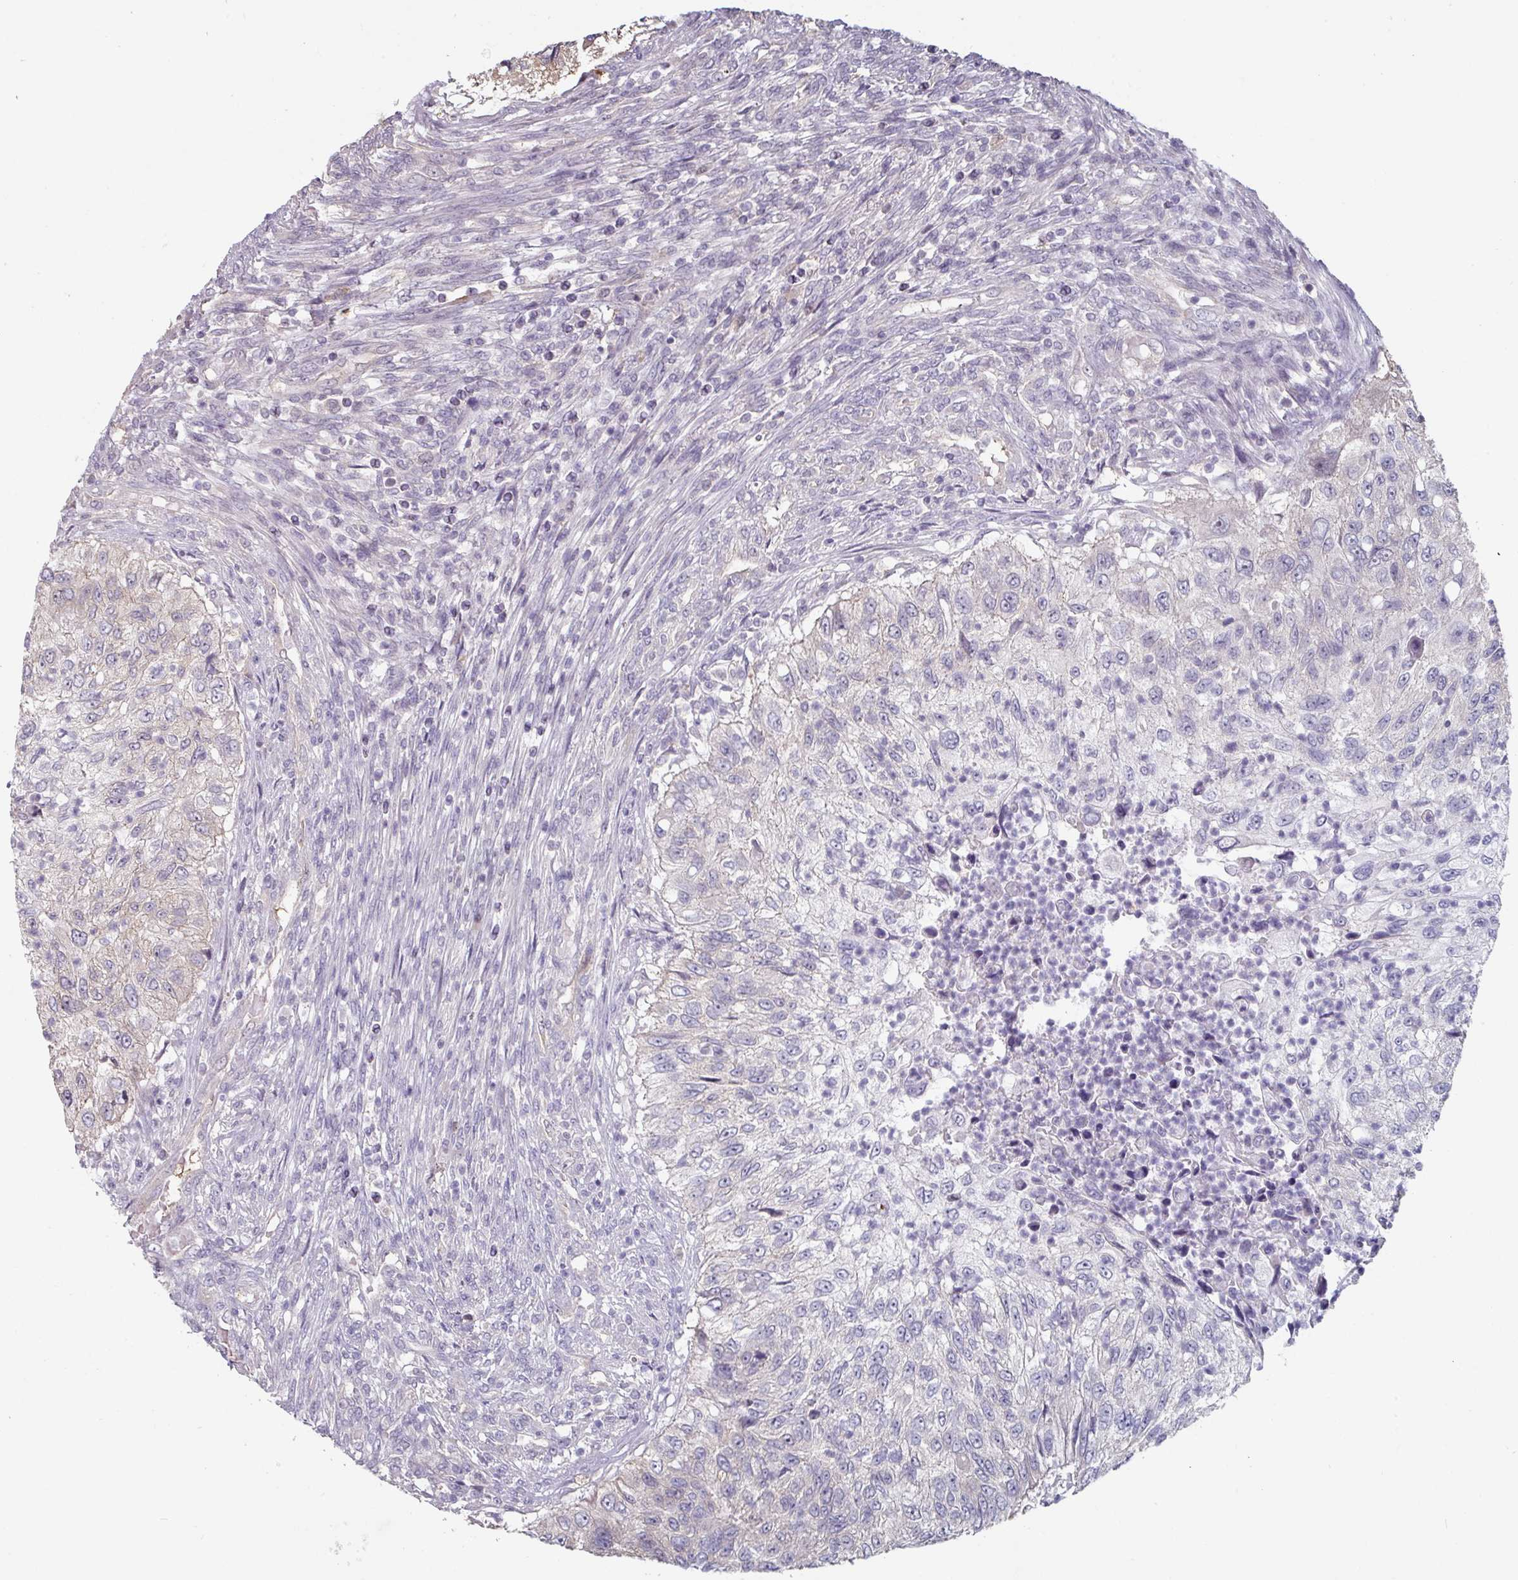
{"staining": {"intensity": "negative", "quantity": "none", "location": "none"}, "tissue": "urothelial cancer", "cell_type": "Tumor cells", "image_type": "cancer", "snomed": [{"axis": "morphology", "description": "Urothelial carcinoma, High grade"}, {"axis": "topography", "description": "Urinary bladder"}], "caption": "IHC histopathology image of neoplastic tissue: human high-grade urothelial carcinoma stained with DAB reveals no significant protein staining in tumor cells.", "gene": "ZBTB6", "patient": {"sex": "female", "age": 60}}